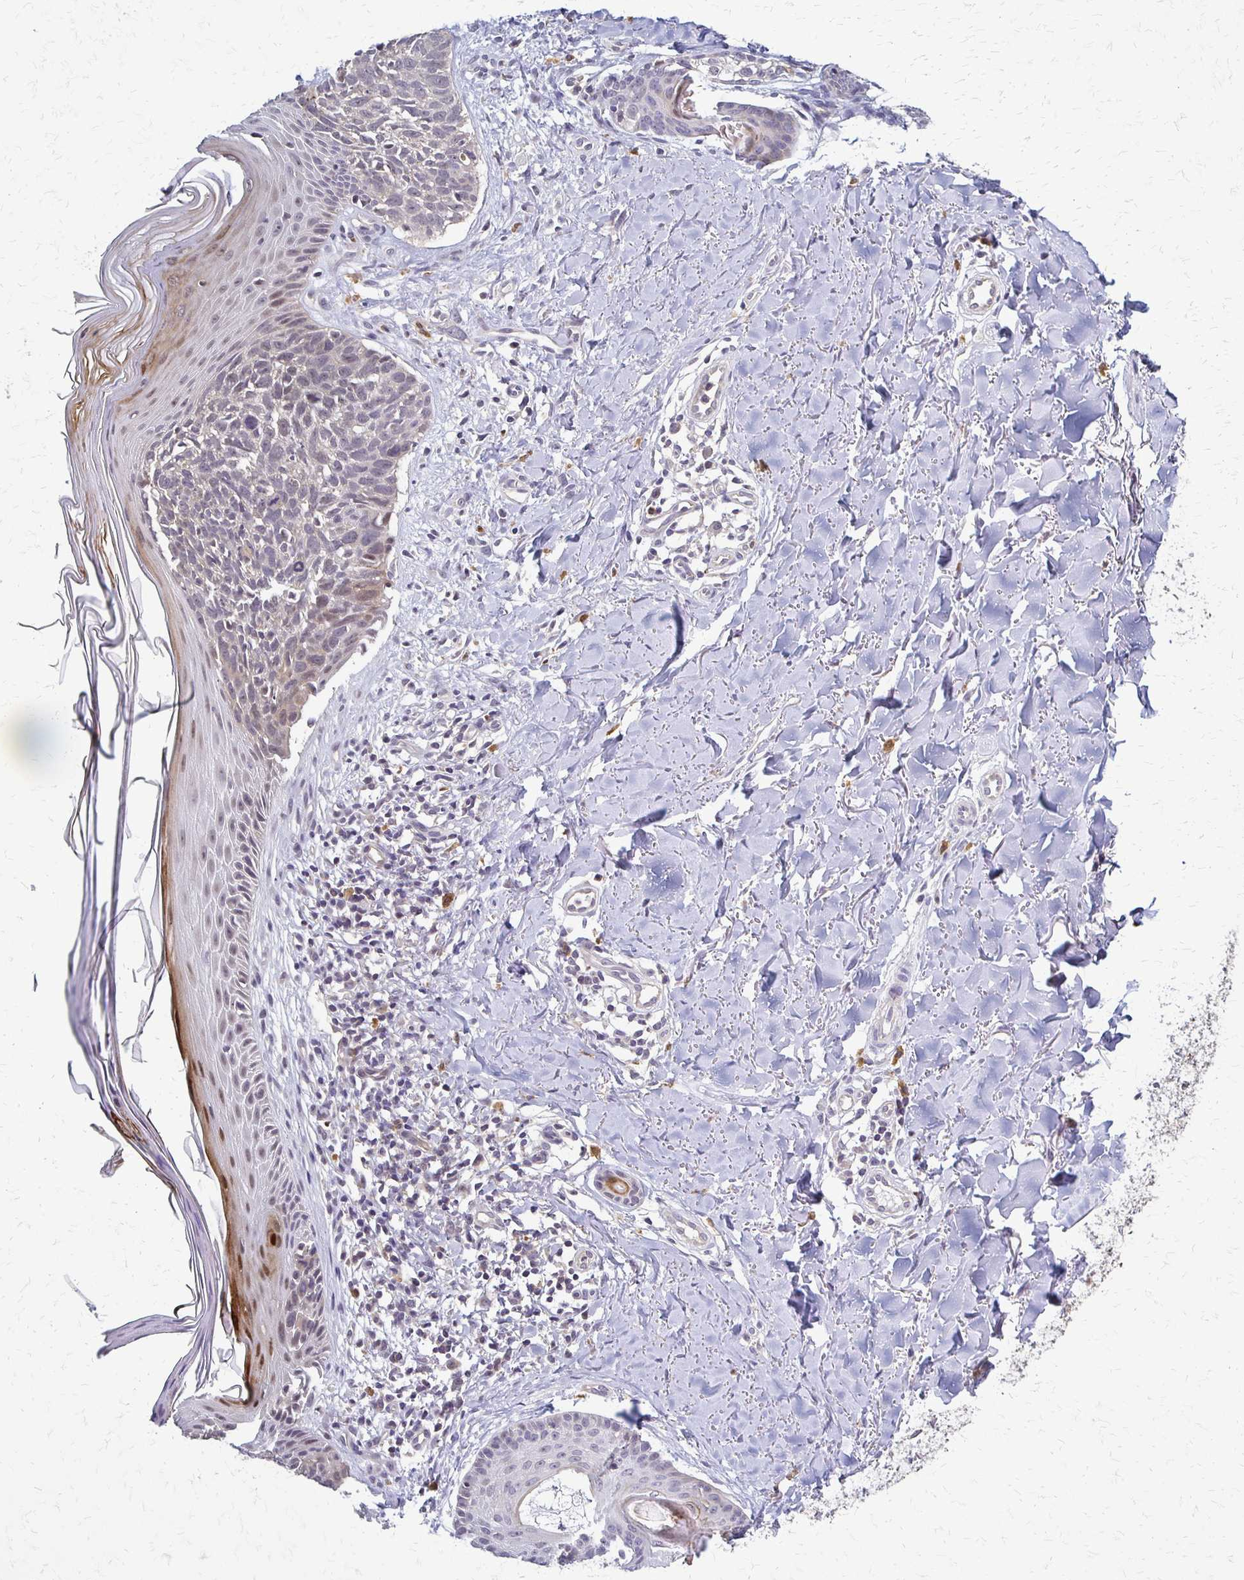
{"staining": {"intensity": "negative", "quantity": "none", "location": "none"}, "tissue": "skin cancer", "cell_type": "Tumor cells", "image_type": "cancer", "snomed": [{"axis": "morphology", "description": "Basal cell carcinoma"}, {"axis": "topography", "description": "Skin"}], "caption": "An immunohistochemistry image of skin cancer is shown. There is no staining in tumor cells of skin cancer.", "gene": "SLC9A9", "patient": {"sex": "female", "age": 45}}